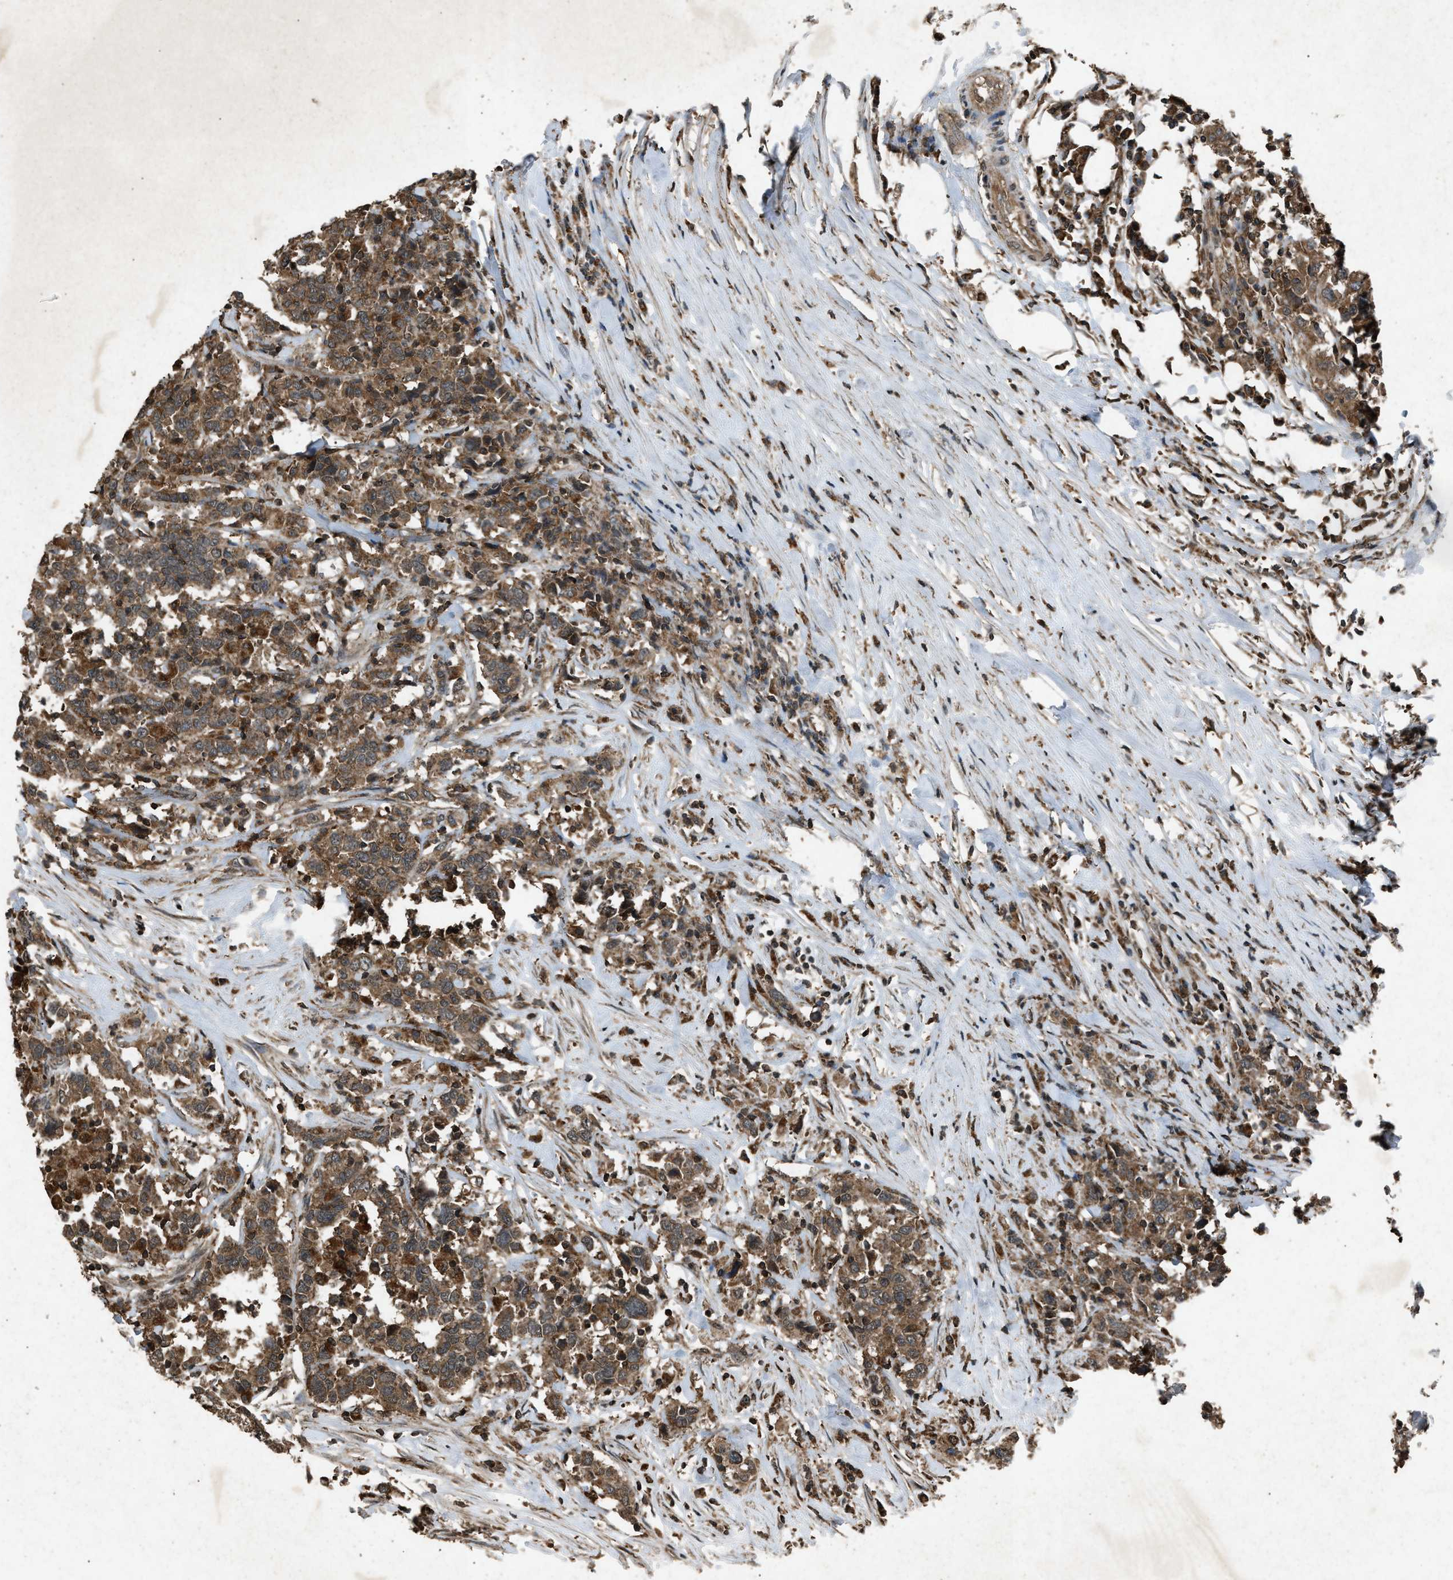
{"staining": {"intensity": "moderate", "quantity": ">75%", "location": "cytoplasmic/membranous"}, "tissue": "urothelial cancer", "cell_type": "Tumor cells", "image_type": "cancer", "snomed": [{"axis": "morphology", "description": "Urothelial carcinoma, High grade"}, {"axis": "topography", "description": "Urinary bladder"}], "caption": "There is medium levels of moderate cytoplasmic/membranous expression in tumor cells of high-grade urothelial carcinoma, as demonstrated by immunohistochemical staining (brown color).", "gene": "OAS1", "patient": {"sex": "male", "age": 61}}